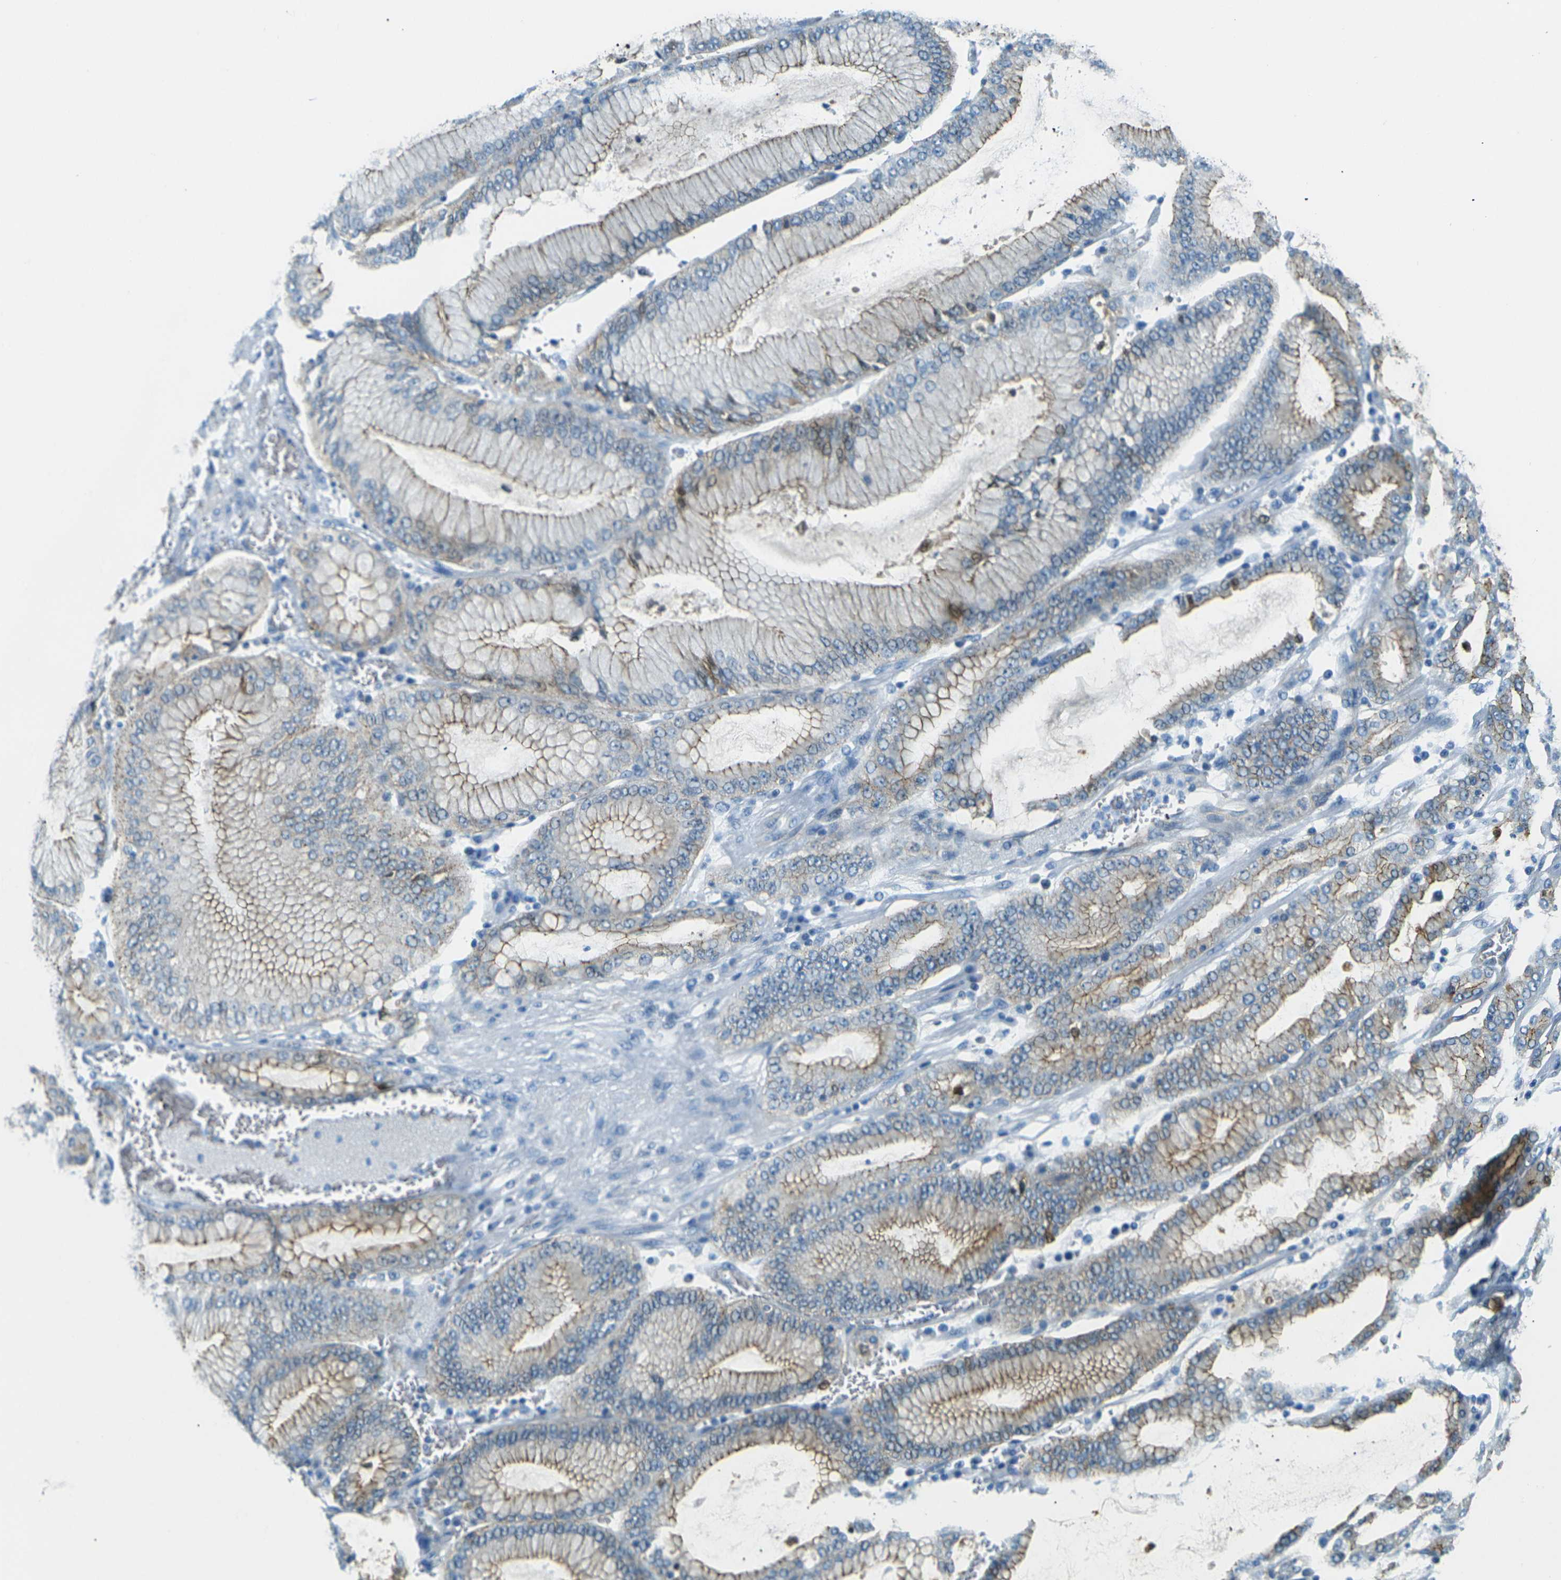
{"staining": {"intensity": "moderate", "quantity": "25%-75%", "location": "cytoplasmic/membranous"}, "tissue": "stomach cancer", "cell_type": "Tumor cells", "image_type": "cancer", "snomed": [{"axis": "morphology", "description": "Normal tissue, NOS"}, {"axis": "morphology", "description": "Adenocarcinoma, NOS"}, {"axis": "topography", "description": "Stomach, upper"}, {"axis": "topography", "description": "Stomach"}], "caption": "Human stomach cancer (adenocarcinoma) stained for a protein (brown) shows moderate cytoplasmic/membranous positive positivity in about 25%-75% of tumor cells.", "gene": "OCLN", "patient": {"sex": "male", "age": 76}}